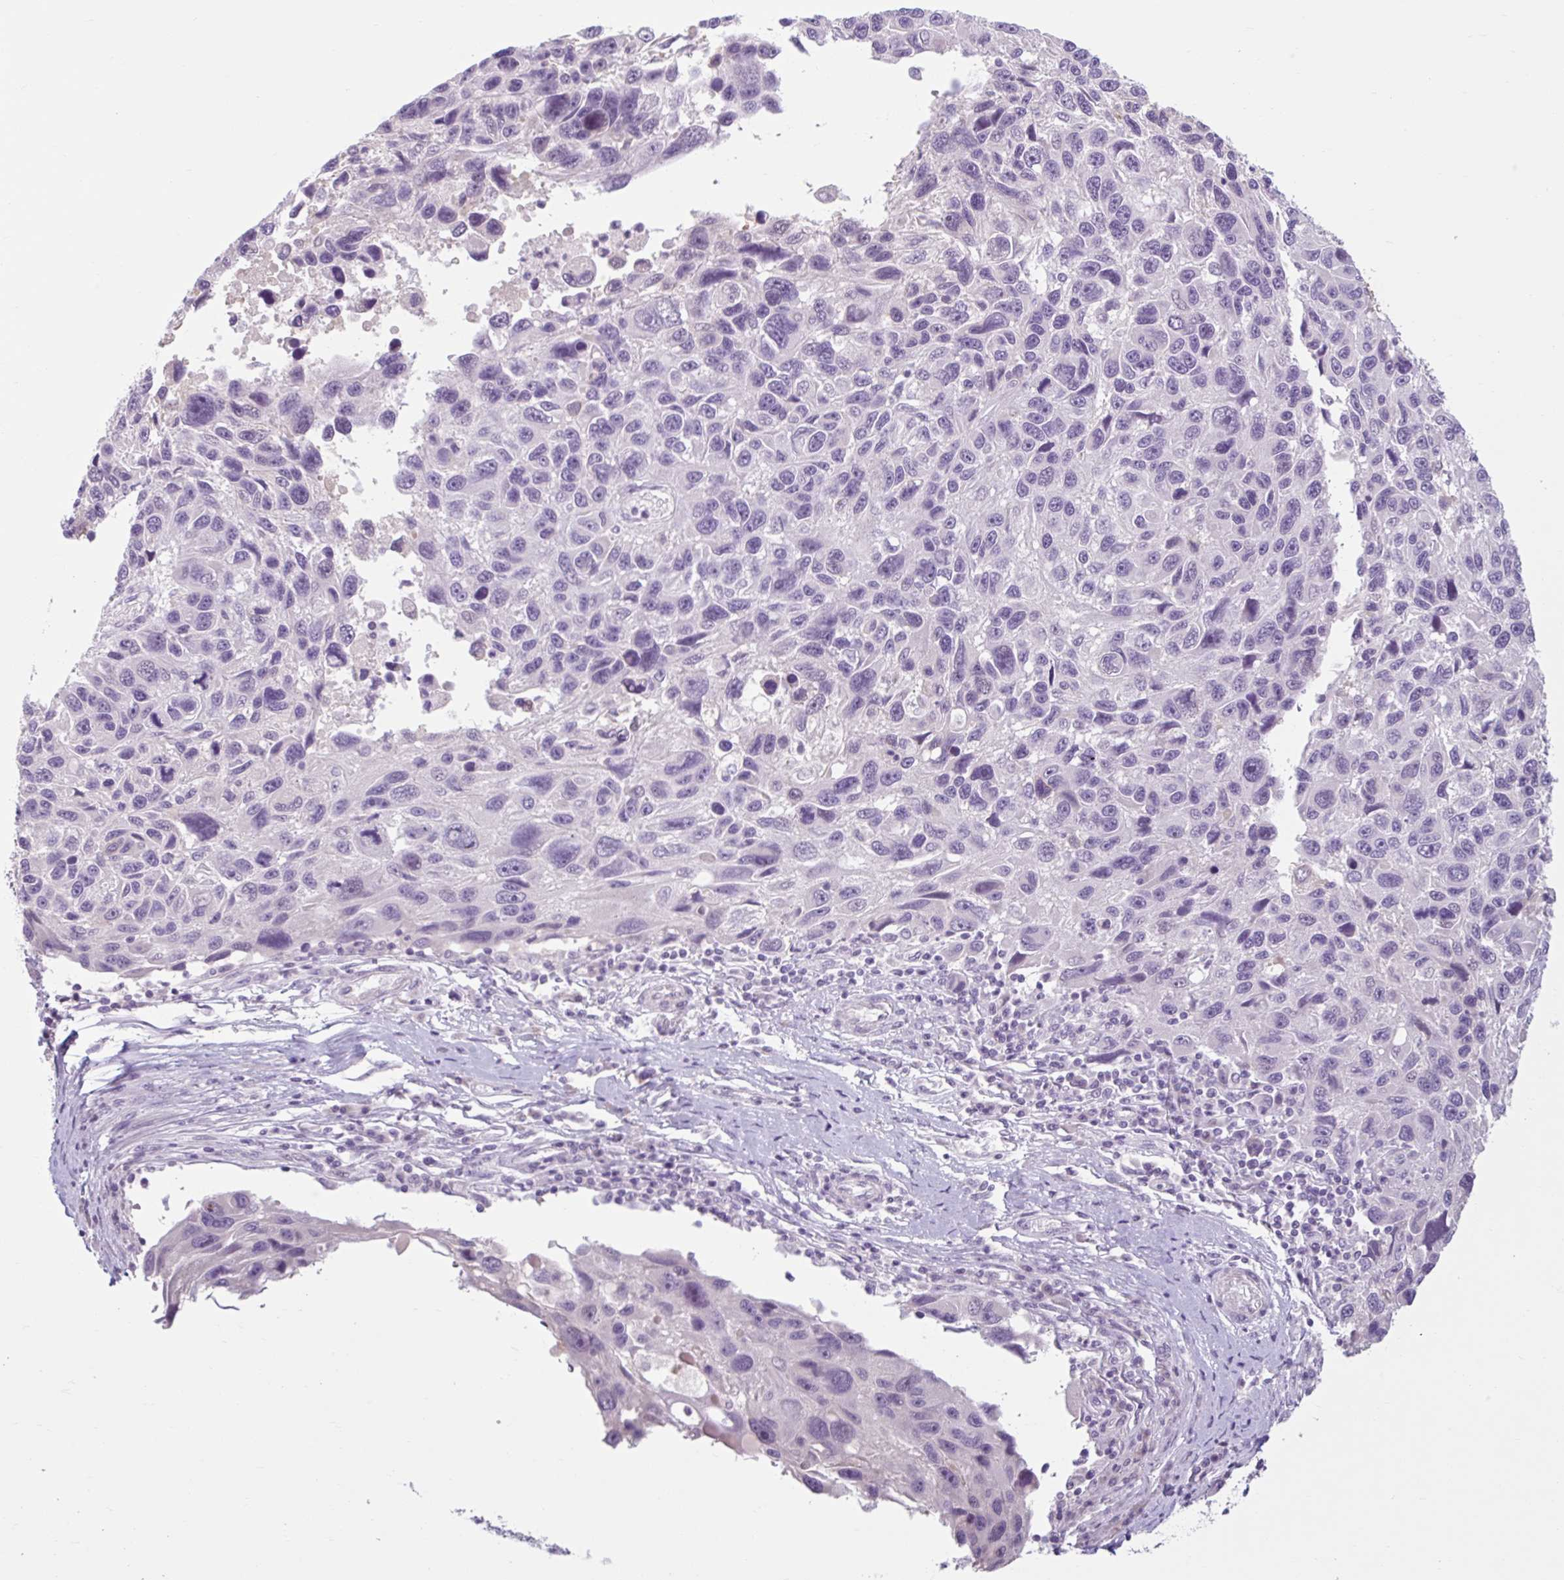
{"staining": {"intensity": "negative", "quantity": "none", "location": "none"}, "tissue": "melanoma", "cell_type": "Tumor cells", "image_type": "cancer", "snomed": [{"axis": "morphology", "description": "Malignant melanoma, NOS"}, {"axis": "topography", "description": "Skin"}], "caption": "DAB immunohistochemical staining of human malignant melanoma demonstrates no significant positivity in tumor cells.", "gene": "CDH19", "patient": {"sex": "male", "age": 53}}